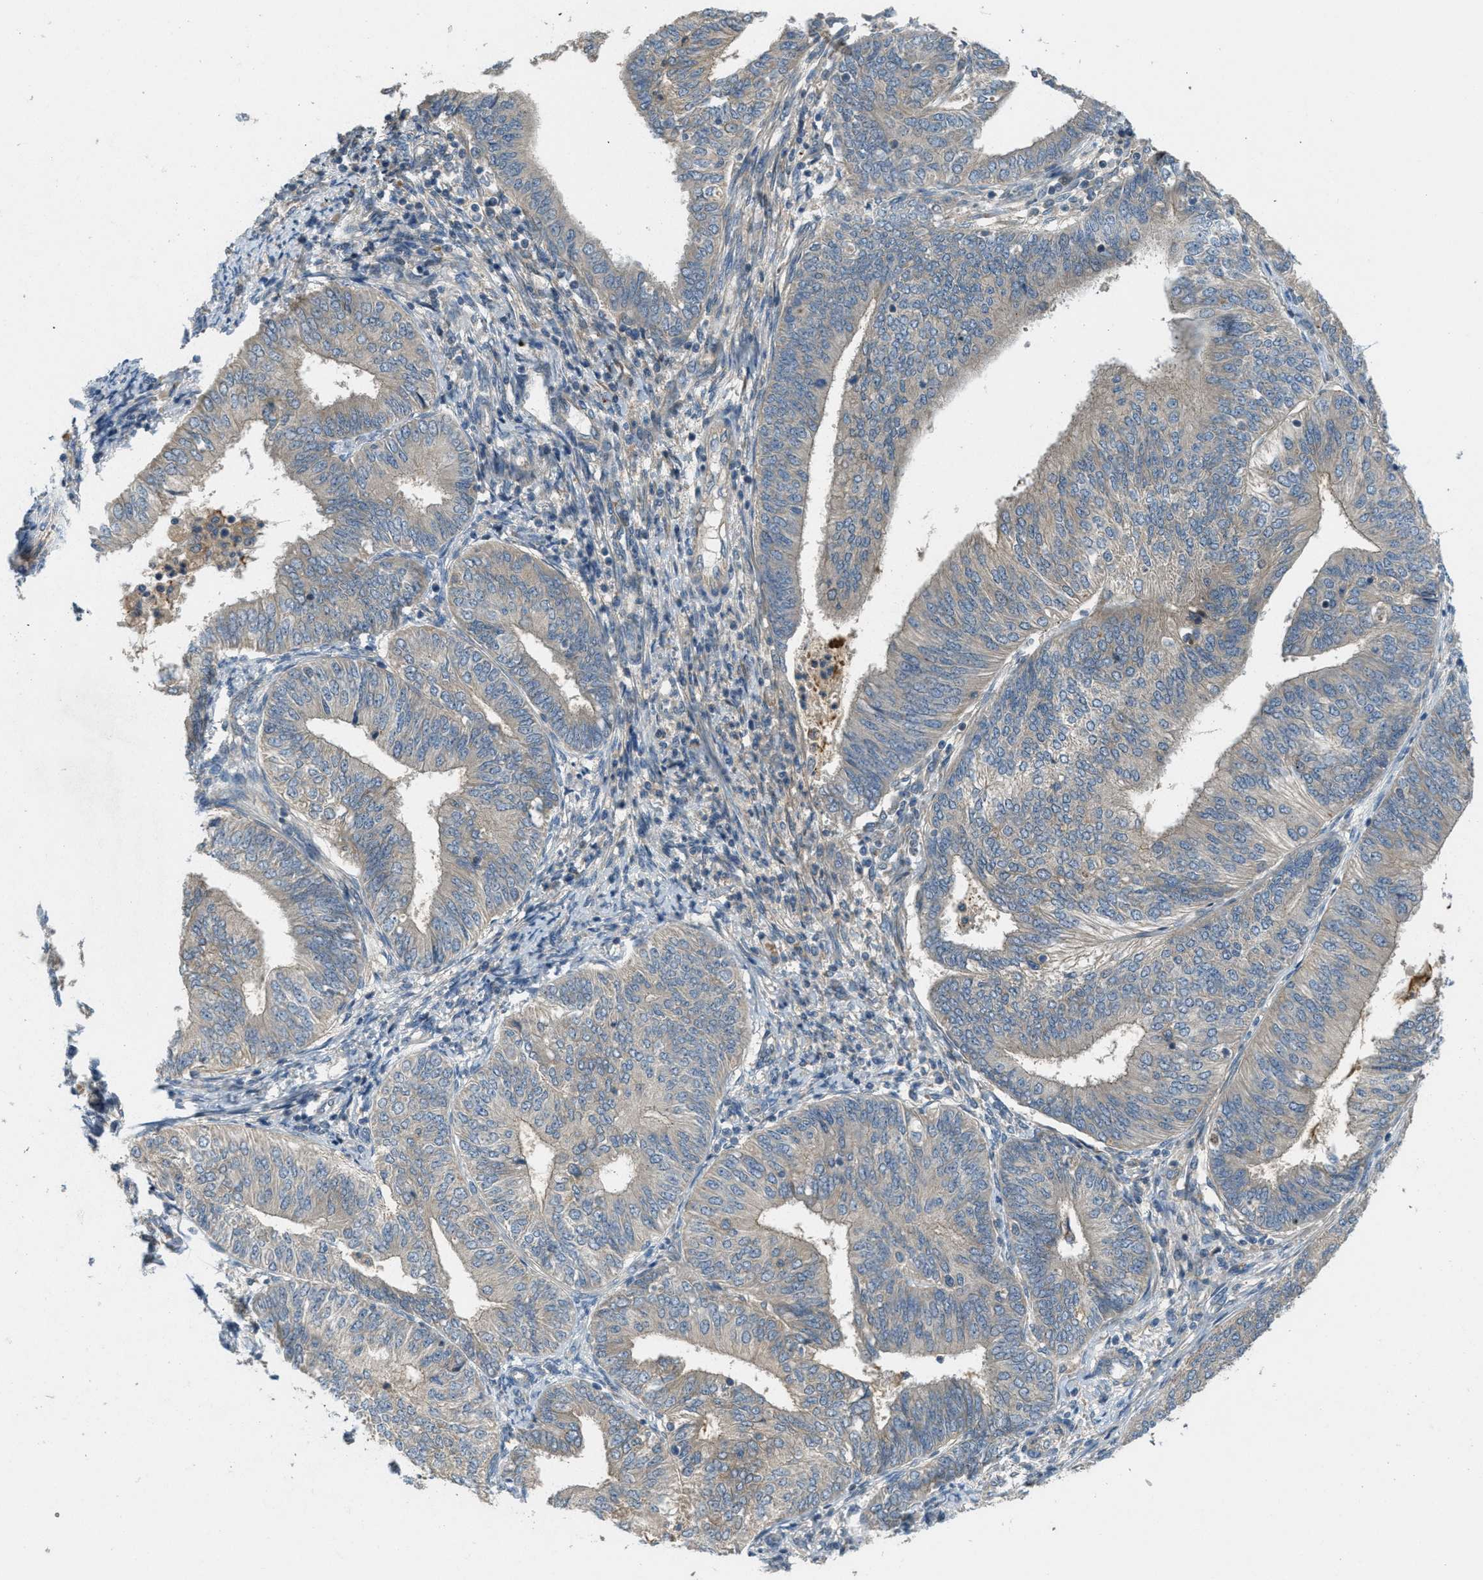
{"staining": {"intensity": "weak", "quantity": ">75%", "location": "cytoplasmic/membranous"}, "tissue": "endometrial cancer", "cell_type": "Tumor cells", "image_type": "cancer", "snomed": [{"axis": "morphology", "description": "Adenocarcinoma, NOS"}, {"axis": "topography", "description": "Endometrium"}], "caption": "There is low levels of weak cytoplasmic/membranous expression in tumor cells of endometrial cancer (adenocarcinoma), as demonstrated by immunohistochemical staining (brown color).", "gene": "ADCY6", "patient": {"sex": "female", "age": 58}}